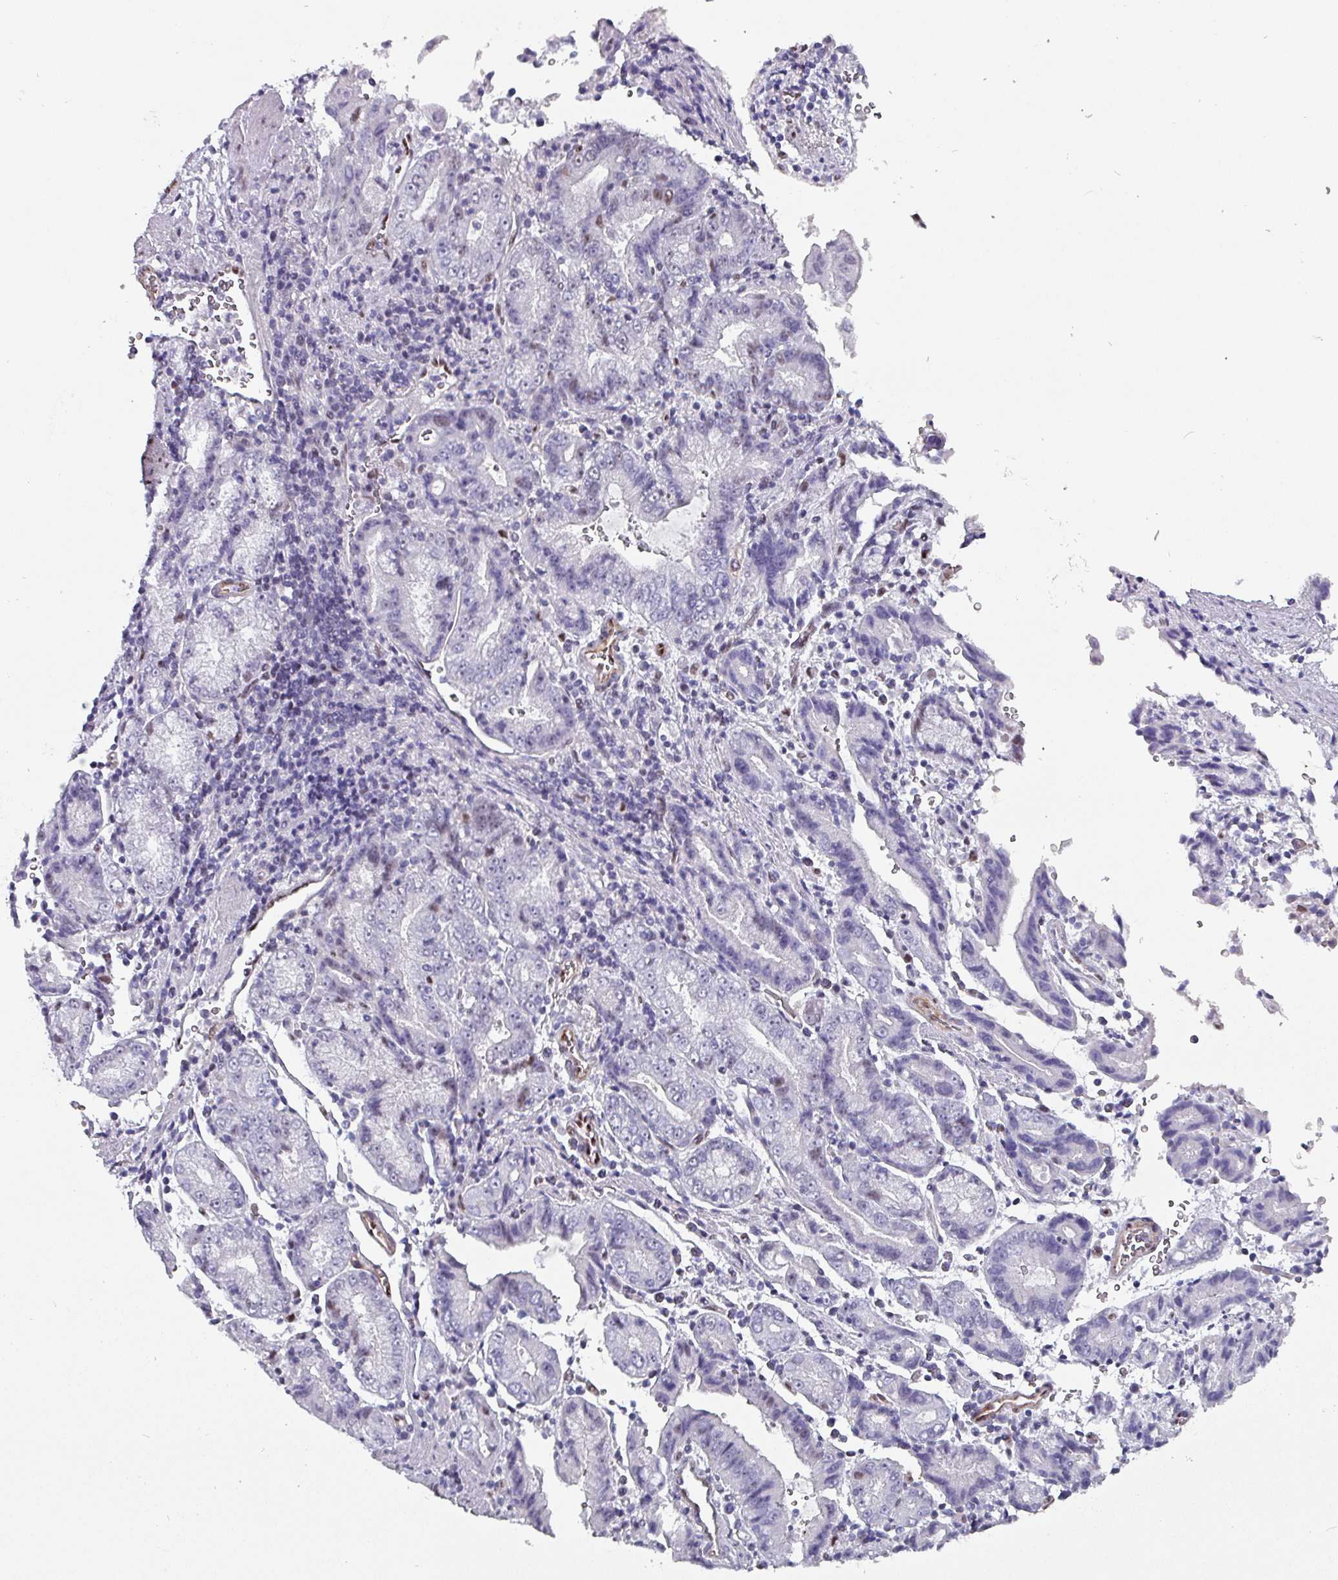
{"staining": {"intensity": "negative", "quantity": "none", "location": "none"}, "tissue": "stomach cancer", "cell_type": "Tumor cells", "image_type": "cancer", "snomed": [{"axis": "morphology", "description": "Adenocarcinoma, NOS"}, {"axis": "topography", "description": "Stomach"}], "caption": "An immunohistochemistry (IHC) photomicrograph of stomach cancer (adenocarcinoma) is shown. There is no staining in tumor cells of stomach cancer (adenocarcinoma).", "gene": "ZNF816-ZNF321P", "patient": {"sex": "male", "age": 62}}